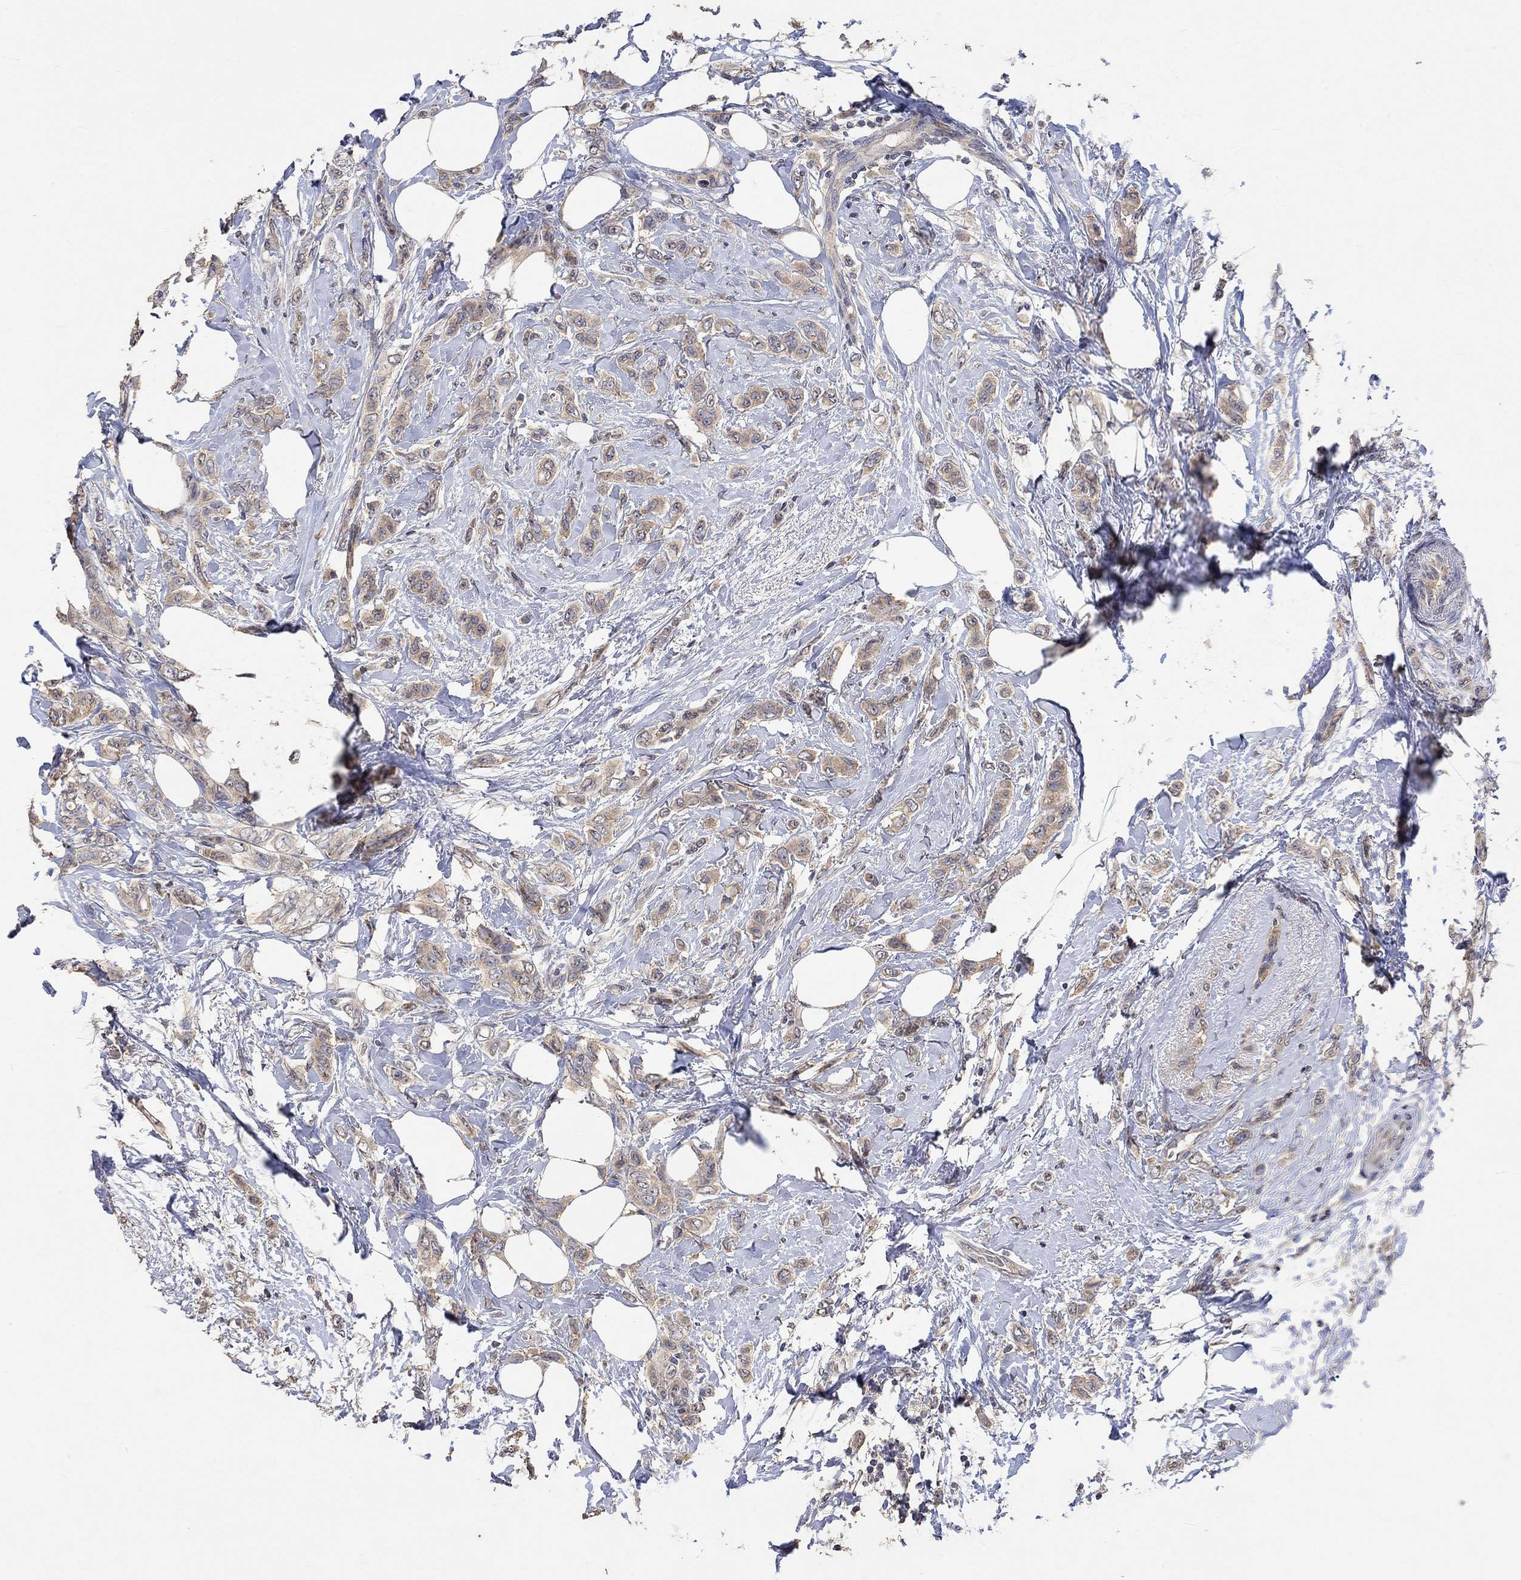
{"staining": {"intensity": "weak", "quantity": ">75%", "location": "cytoplasmic/membranous"}, "tissue": "breast cancer", "cell_type": "Tumor cells", "image_type": "cancer", "snomed": [{"axis": "morphology", "description": "Lobular carcinoma"}, {"axis": "topography", "description": "Breast"}], "caption": "Breast cancer stained for a protein shows weak cytoplasmic/membranous positivity in tumor cells.", "gene": "PTPN20", "patient": {"sex": "female", "age": 66}}